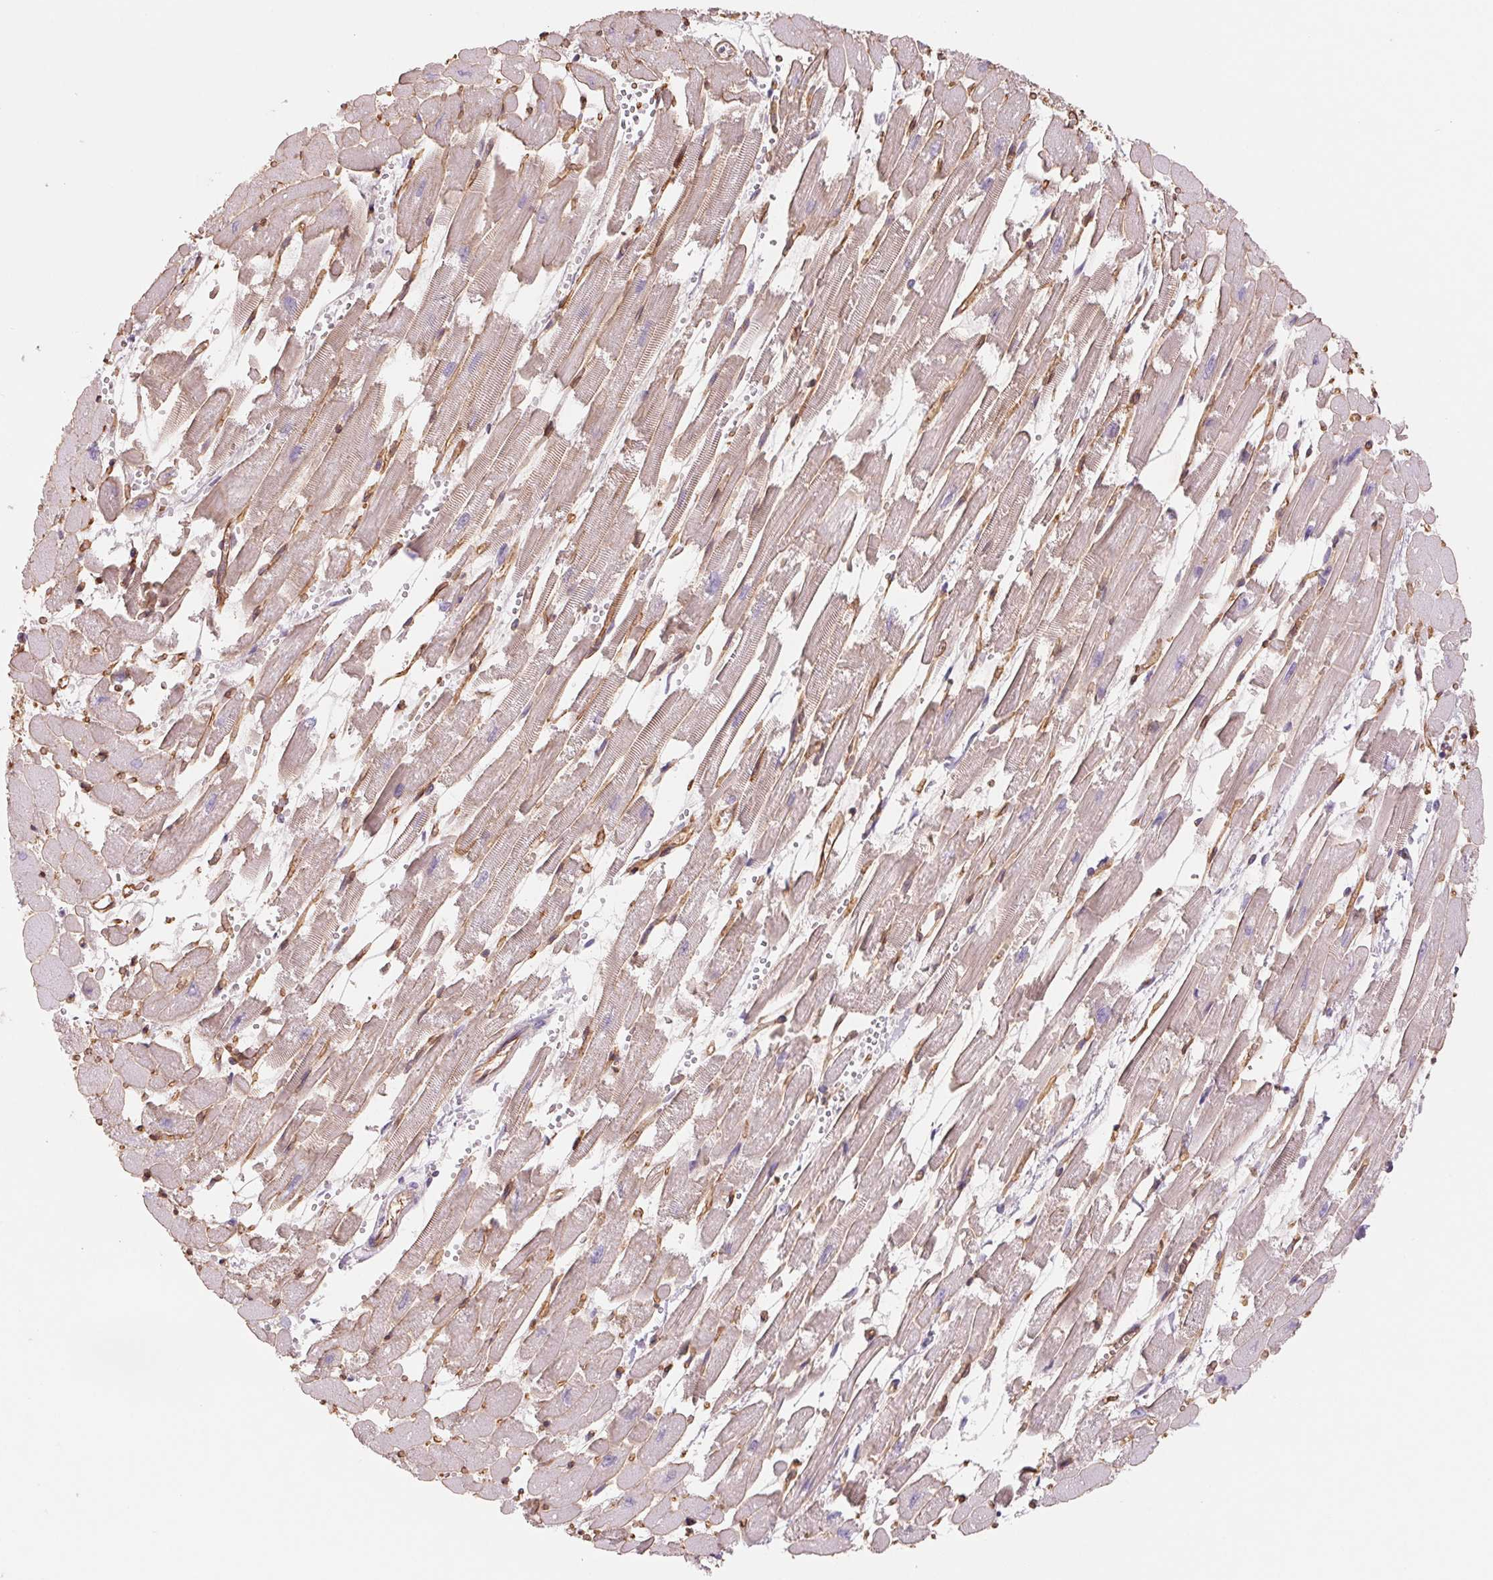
{"staining": {"intensity": "moderate", "quantity": "<25%", "location": "cytoplasmic/membranous"}, "tissue": "heart muscle", "cell_type": "Cardiomyocytes", "image_type": "normal", "snomed": [{"axis": "morphology", "description": "Normal tissue, NOS"}, {"axis": "topography", "description": "Heart"}], "caption": "Human heart muscle stained with a brown dye displays moderate cytoplasmic/membranous positive positivity in approximately <25% of cardiomyocytes.", "gene": "ANKRD13B", "patient": {"sex": "female", "age": 52}}